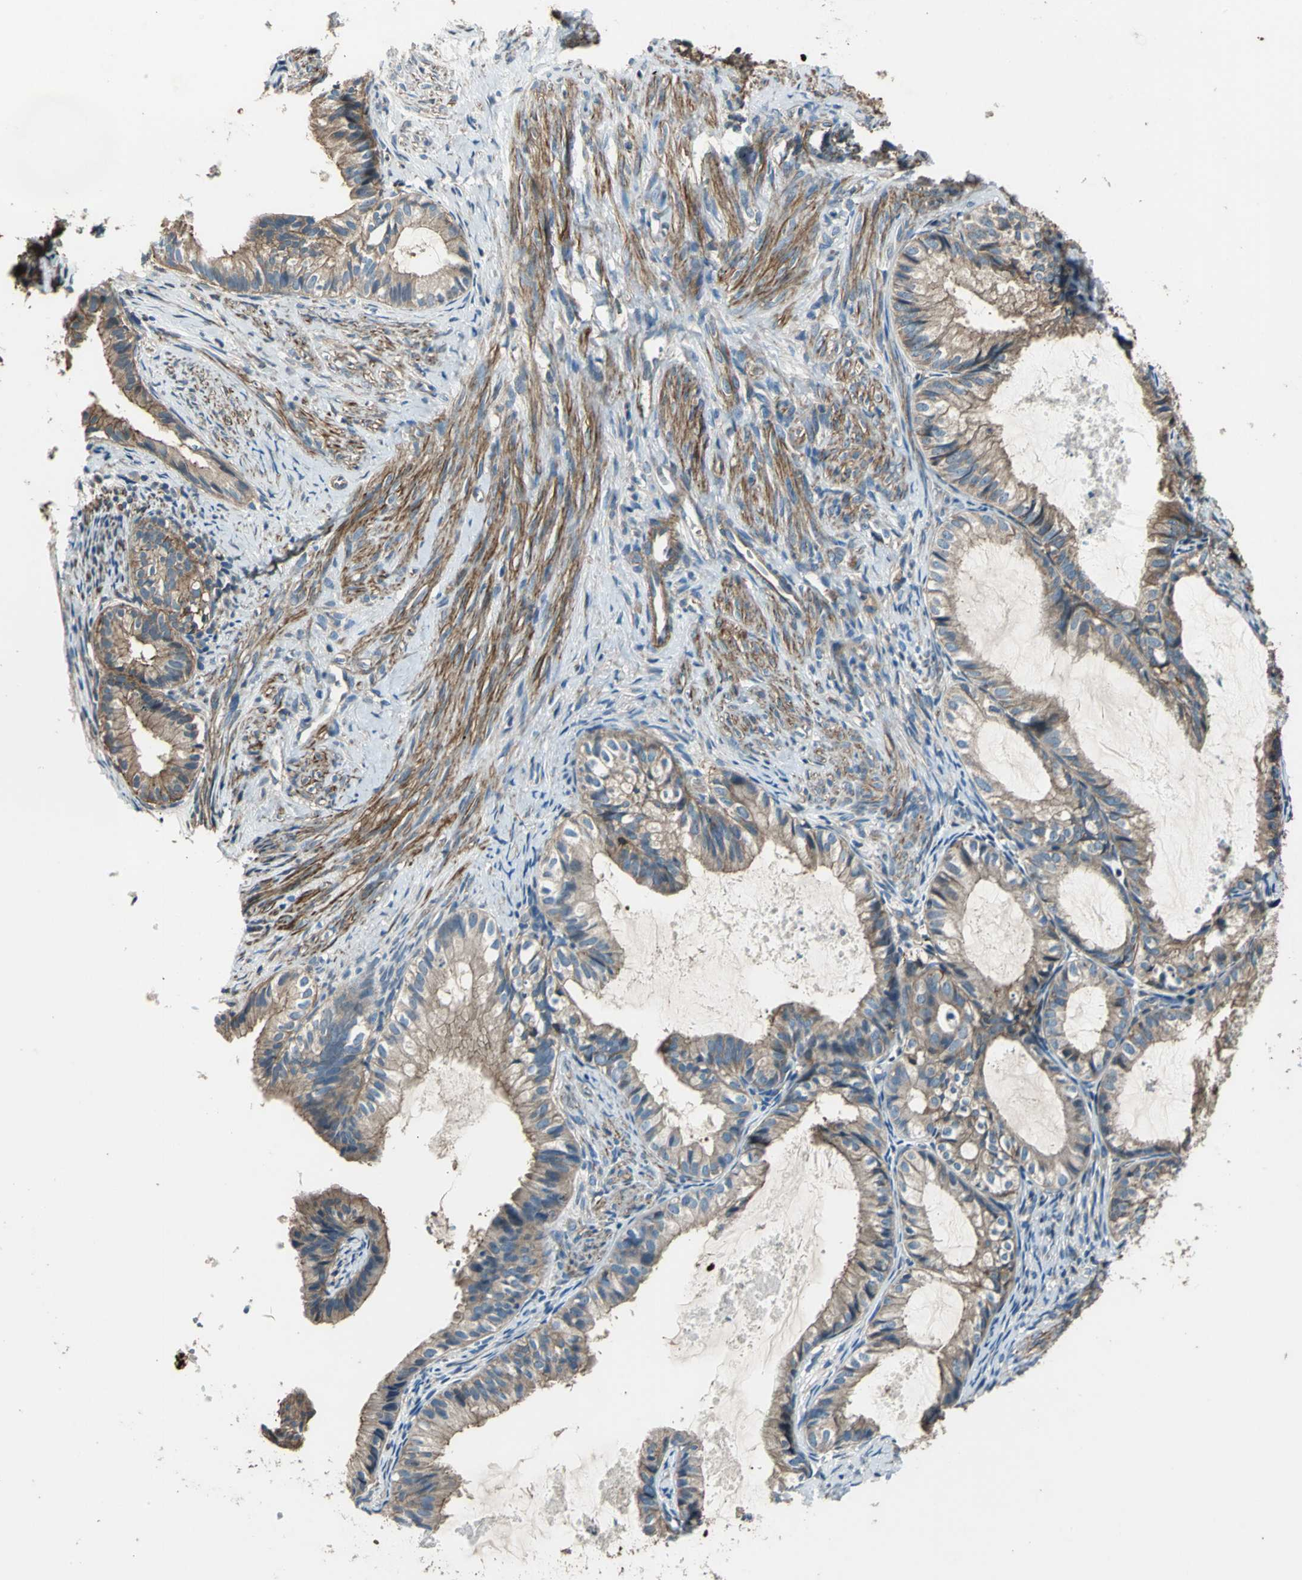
{"staining": {"intensity": "moderate", "quantity": ">75%", "location": "cytoplasmic/membranous"}, "tissue": "cervical cancer", "cell_type": "Tumor cells", "image_type": "cancer", "snomed": [{"axis": "morphology", "description": "Normal tissue, NOS"}, {"axis": "morphology", "description": "Adenocarcinoma, NOS"}, {"axis": "topography", "description": "Cervix"}, {"axis": "topography", "description": "Endometrium"}], "caption": "Human cervical cancer (adenocarcinoma) stained with a brown dye demonstrates moderate cytoplasmic/membranous positive positivity in approximately >75% of tumor cells.", "gene": "PARVA", "patient": {"sex": "female", "age": 86}}